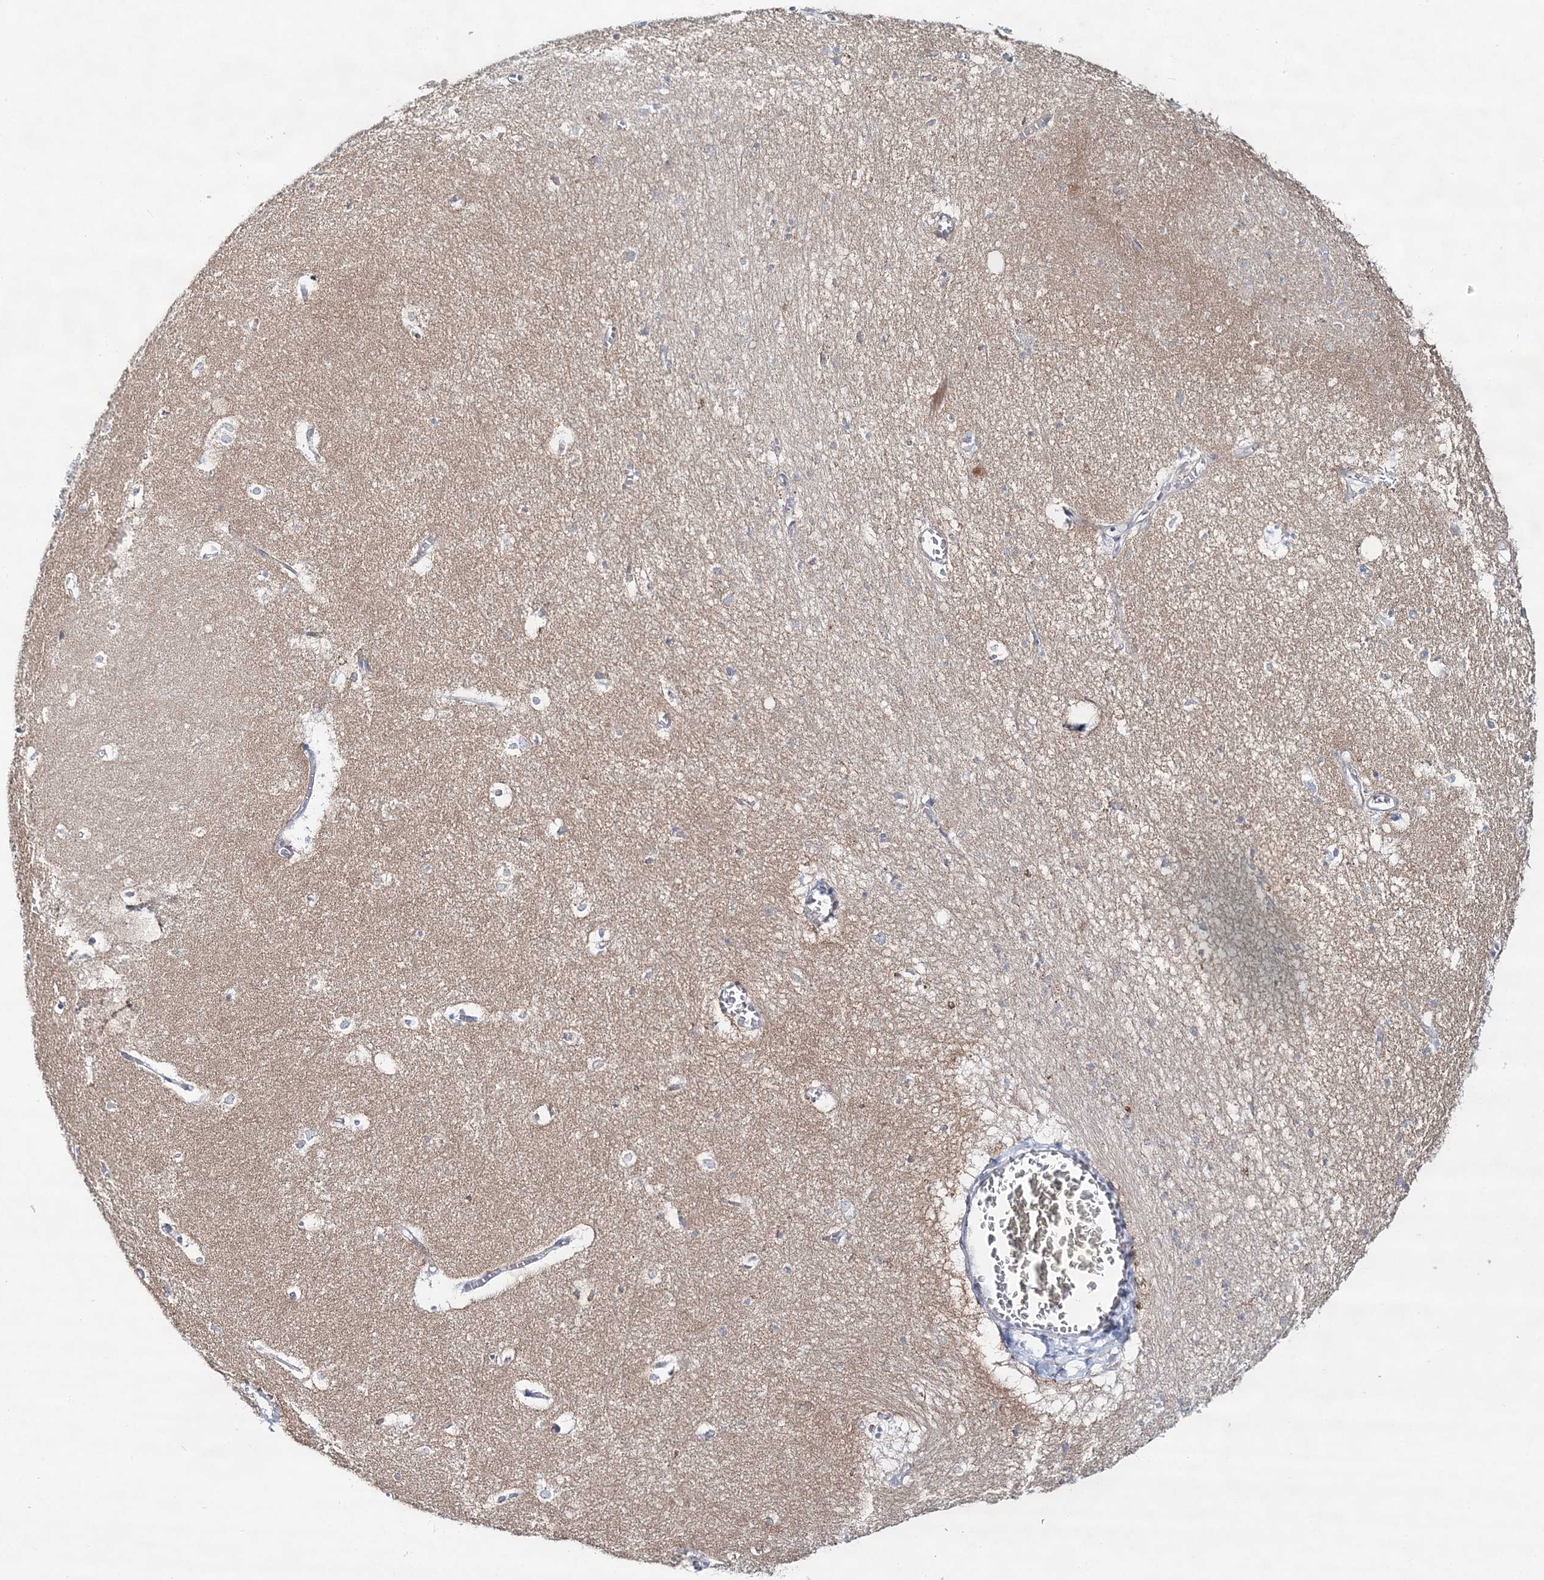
{"staining": {"intensity": "negative", "quantity": "none", "location": "none"}, "tissue": "hippocampus", "cell_type": "Glial cells", "image_type": "normal", "snomed": [{"axis": "morphology", "description": "Normal tissue, NOS"}, {"axis": "topography", "description": "Hippocampus"}], "caption": "Immunohistochemistry (IHC) histopathology image of unremarkable hippocampus: hippocampus stained with DAB demonstrates no significant protein staining in glial cells. The staining was performed using DAB (3,3'-diaminobenzidine) to visualize the protein expression in brown, while the nuclei were stained in blue with hematoxylin (Magnification: 20x).", "gene": "ADGRL1", "patient": {"sex": "female", "age": 64}}